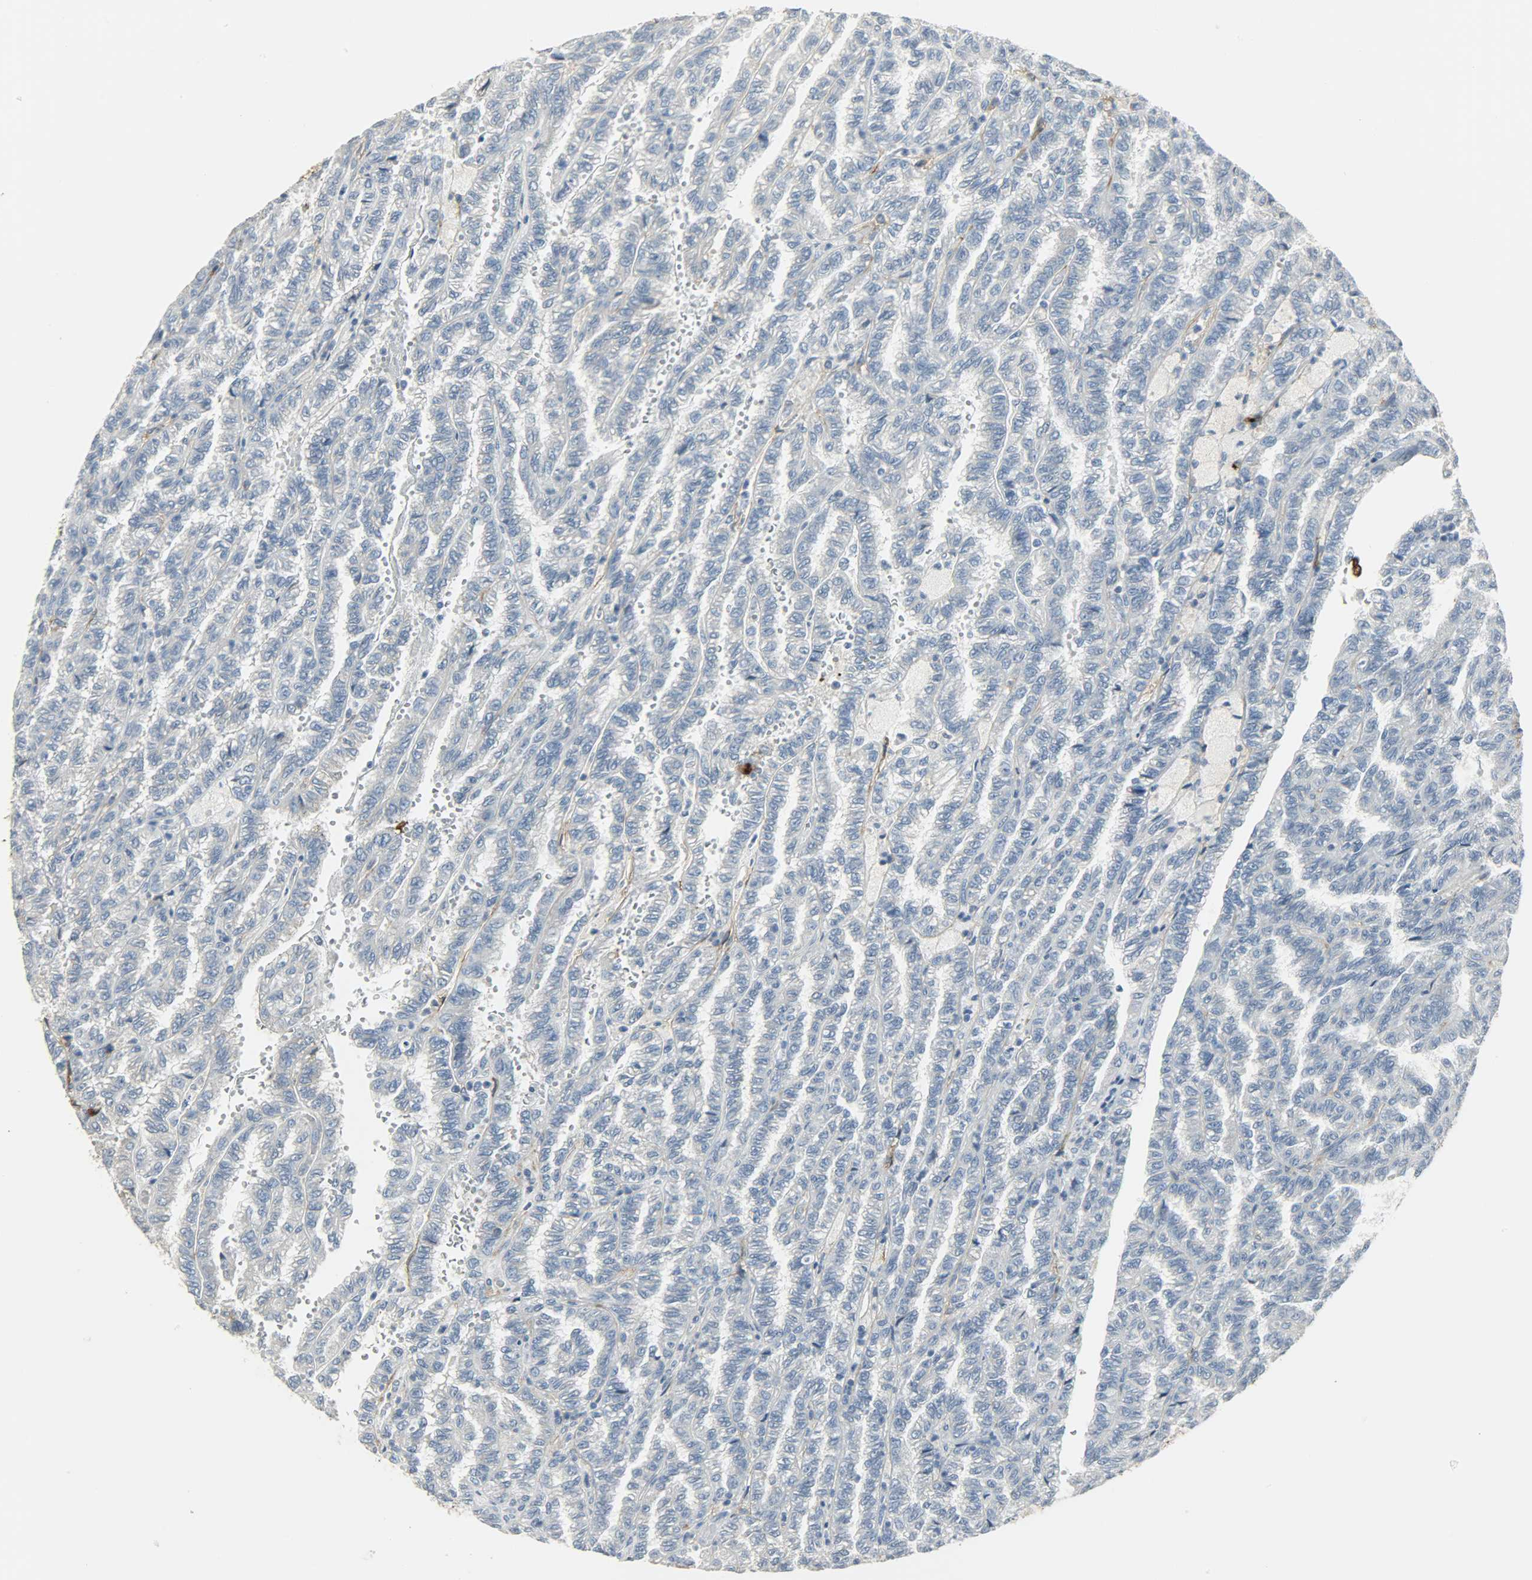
{"staining": {"intensity": "negative", "quantity": "none", "location": "none"}, "tissue": "renal cancer", "cell_type": "Tumor cells", "image_type": "cancer", "snomed": [{"axis": "morphology", "description": "Inflammation, NOS"}, {"axis": "morphology", "description": "Adenocarcinoma, NOS"}, {"axis": "topography", "description": "Kidney"}], "caption": "DAB immunohistochemical staining of human renal cancer (adenocarcinoma) shows no significant staining in tumor cells.", "gene": "ENPEP", "patient": {"sex": "male", "age": 68}}